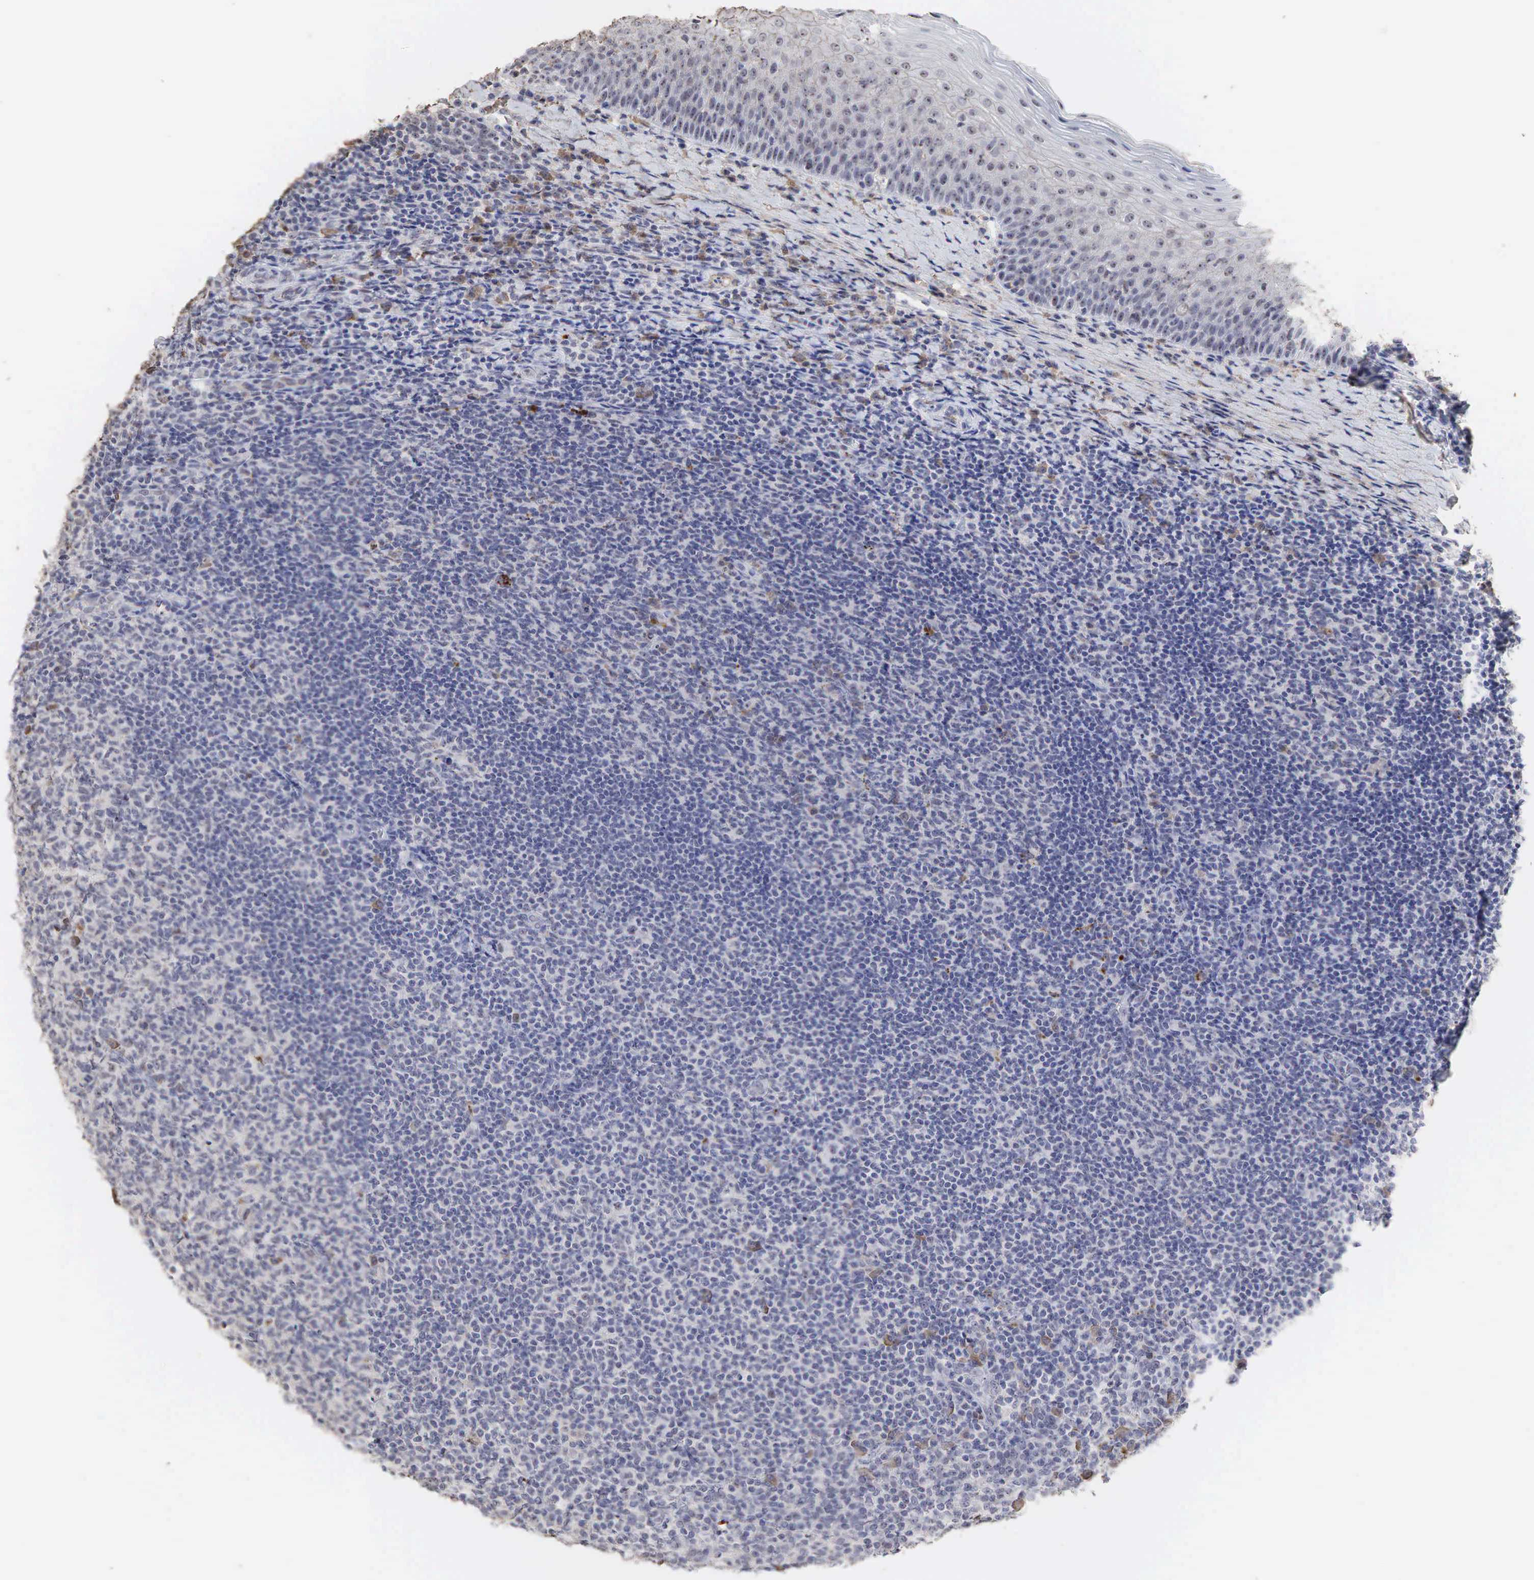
{"staining": {"intensity": "moderate", "quantity": "<25%", "location": "cytoplasmic/membranous"}, "tissue": "tonsil", "cell_type": "Germinal center cells", "image_type": "normal", "snomed": [{"axis": "morphology", "description": "Normal tissue, NOS"}, {"axis": "topography", "description": "Tonsil"}], "caption": "Immunohistochemical staining of unremarkable tonsil displays <25% levels of moderate cytoplasmic/membranous protein expression in about <25% of germinal center cells.", "gene": "DKC1", "patient": {"sex": "male", "age": 6}}